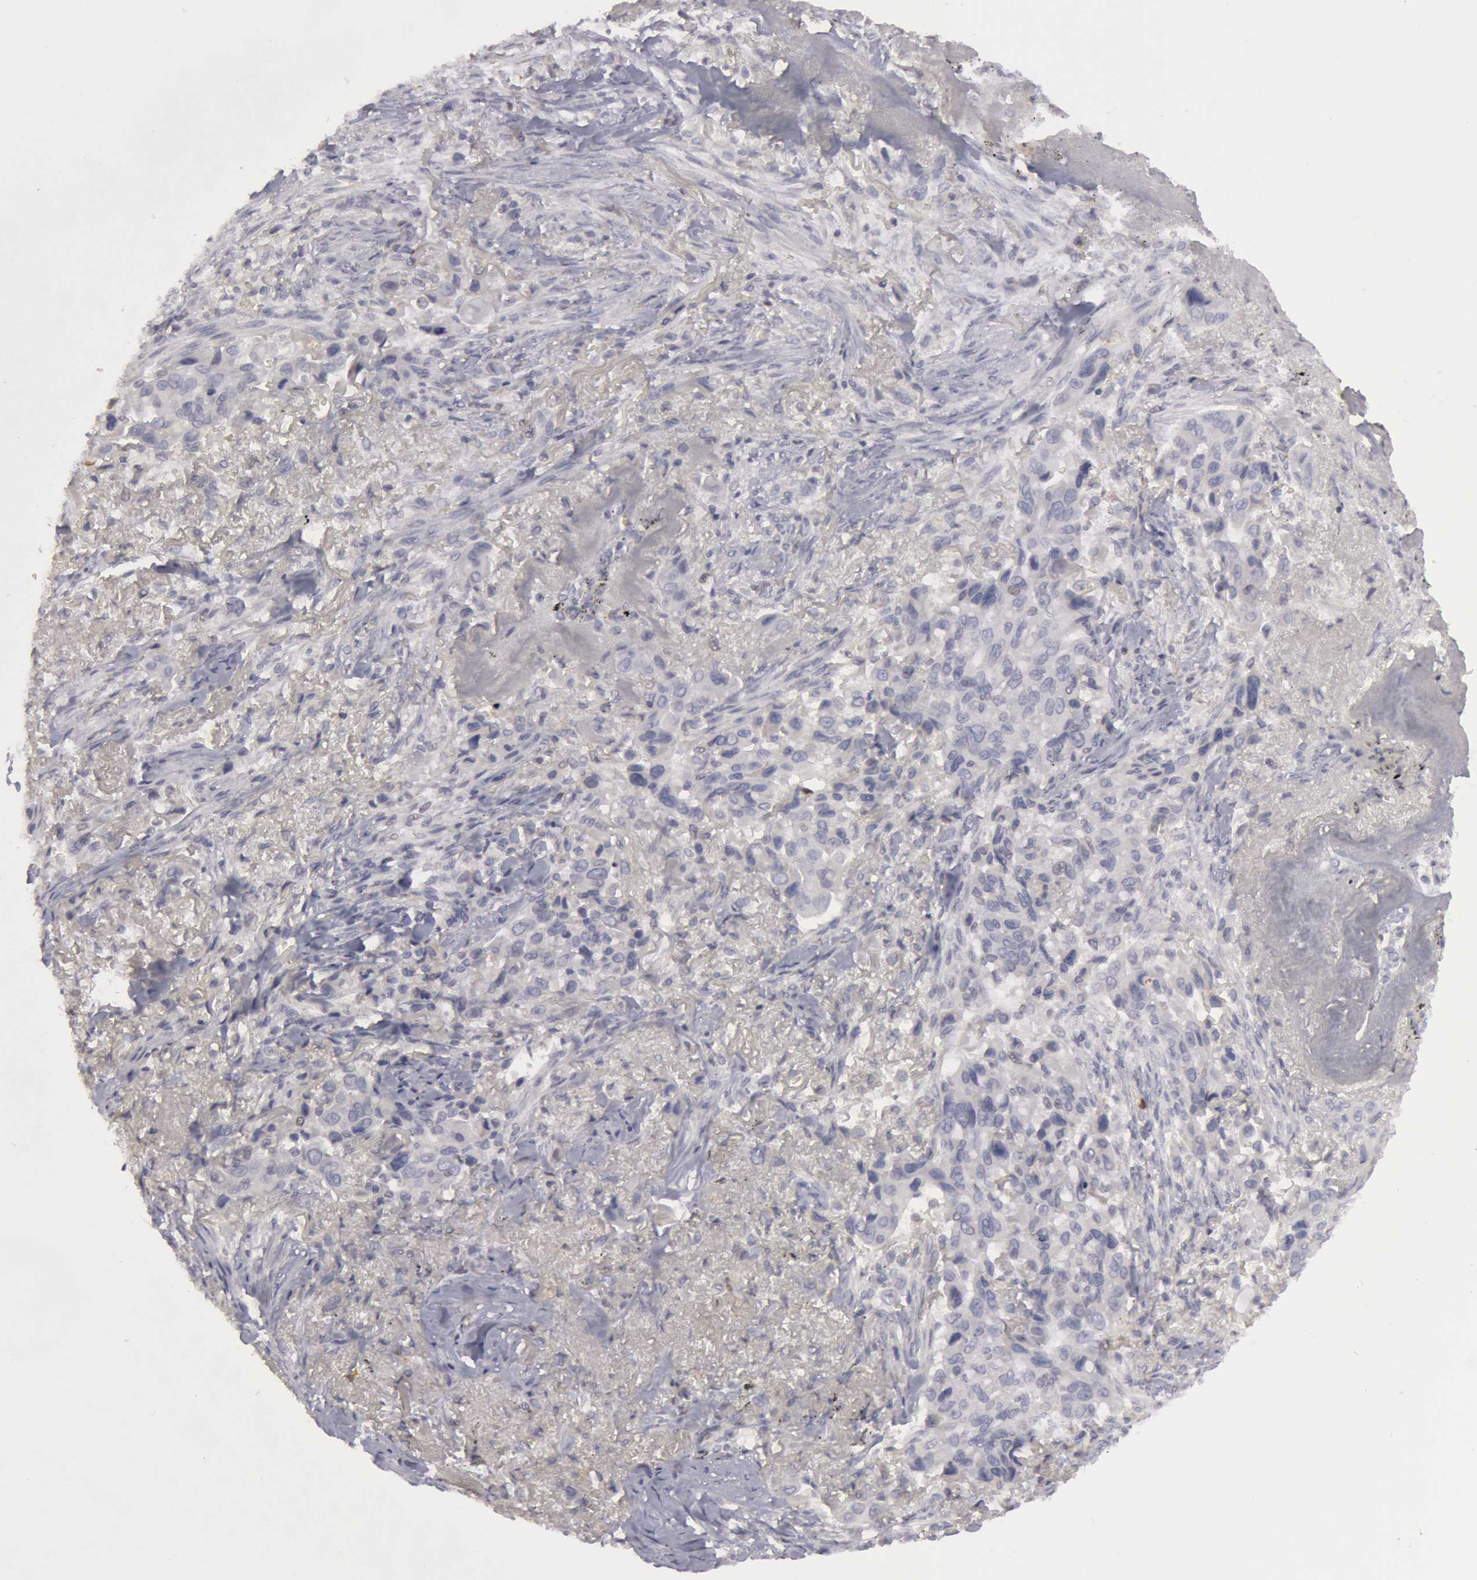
{"staining": {"intensity": "negative", "quantity": "none", "location": "none"}, "tissue": "lung cancer", "cell_type": "Tumor cells", "image_type": "cancer", "snomed": [{"axis": "morphology", "description": "Adenocarcinoma, NOS"}, {"axis": "topography", "description": "Lung"}], "caption": "DAB immunohistochemical staining of human lung cancer (adenocarcinoma) shows no significant staining in tumor cells. Nuclei are stained in blue.", "gene": "CAT", "patient": {"sex": "male", "age": 68}}